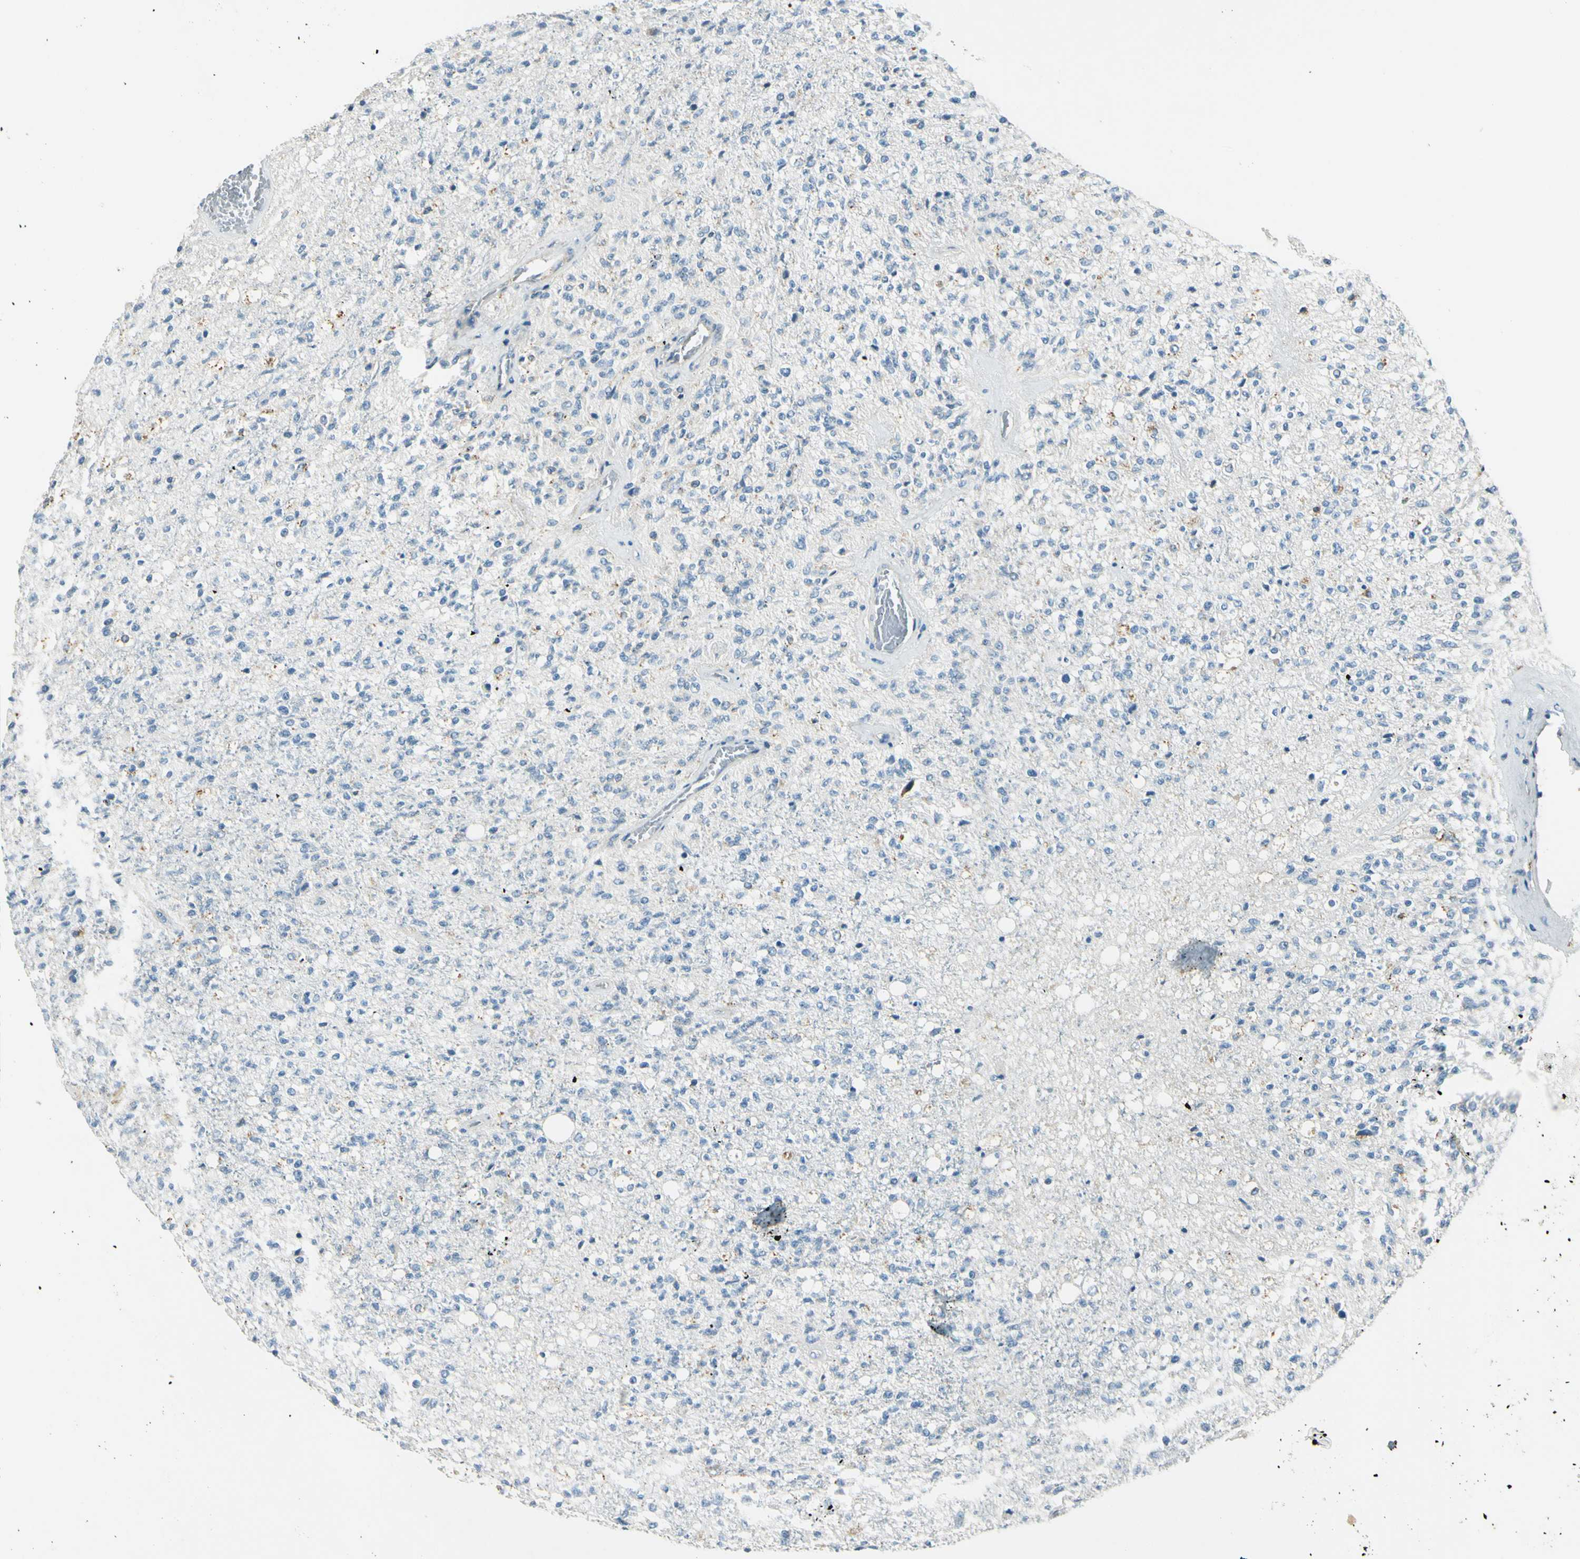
{"staining": {"intensity": "negative", "quantity": "none", "location": "none"}, "tissue": "glioma", "cell_type": "Tumor cells", "image_type": "cancer", "snomed": [{"axis": "morphology", "description": "Normal tissue, NOS"}, {"axis": "morphology", "description": "Glioma, malignant, High grade"}, {"axis": "topography", "description": "Cerebral cortex"}], "caption": "Immunohistochemistry micrograph of human glioma stained for a protein (brown), which demonstrates no staining in tumor cells.", "gene": "LAMA3", "patient": {"sex": "male", "age": 77}}